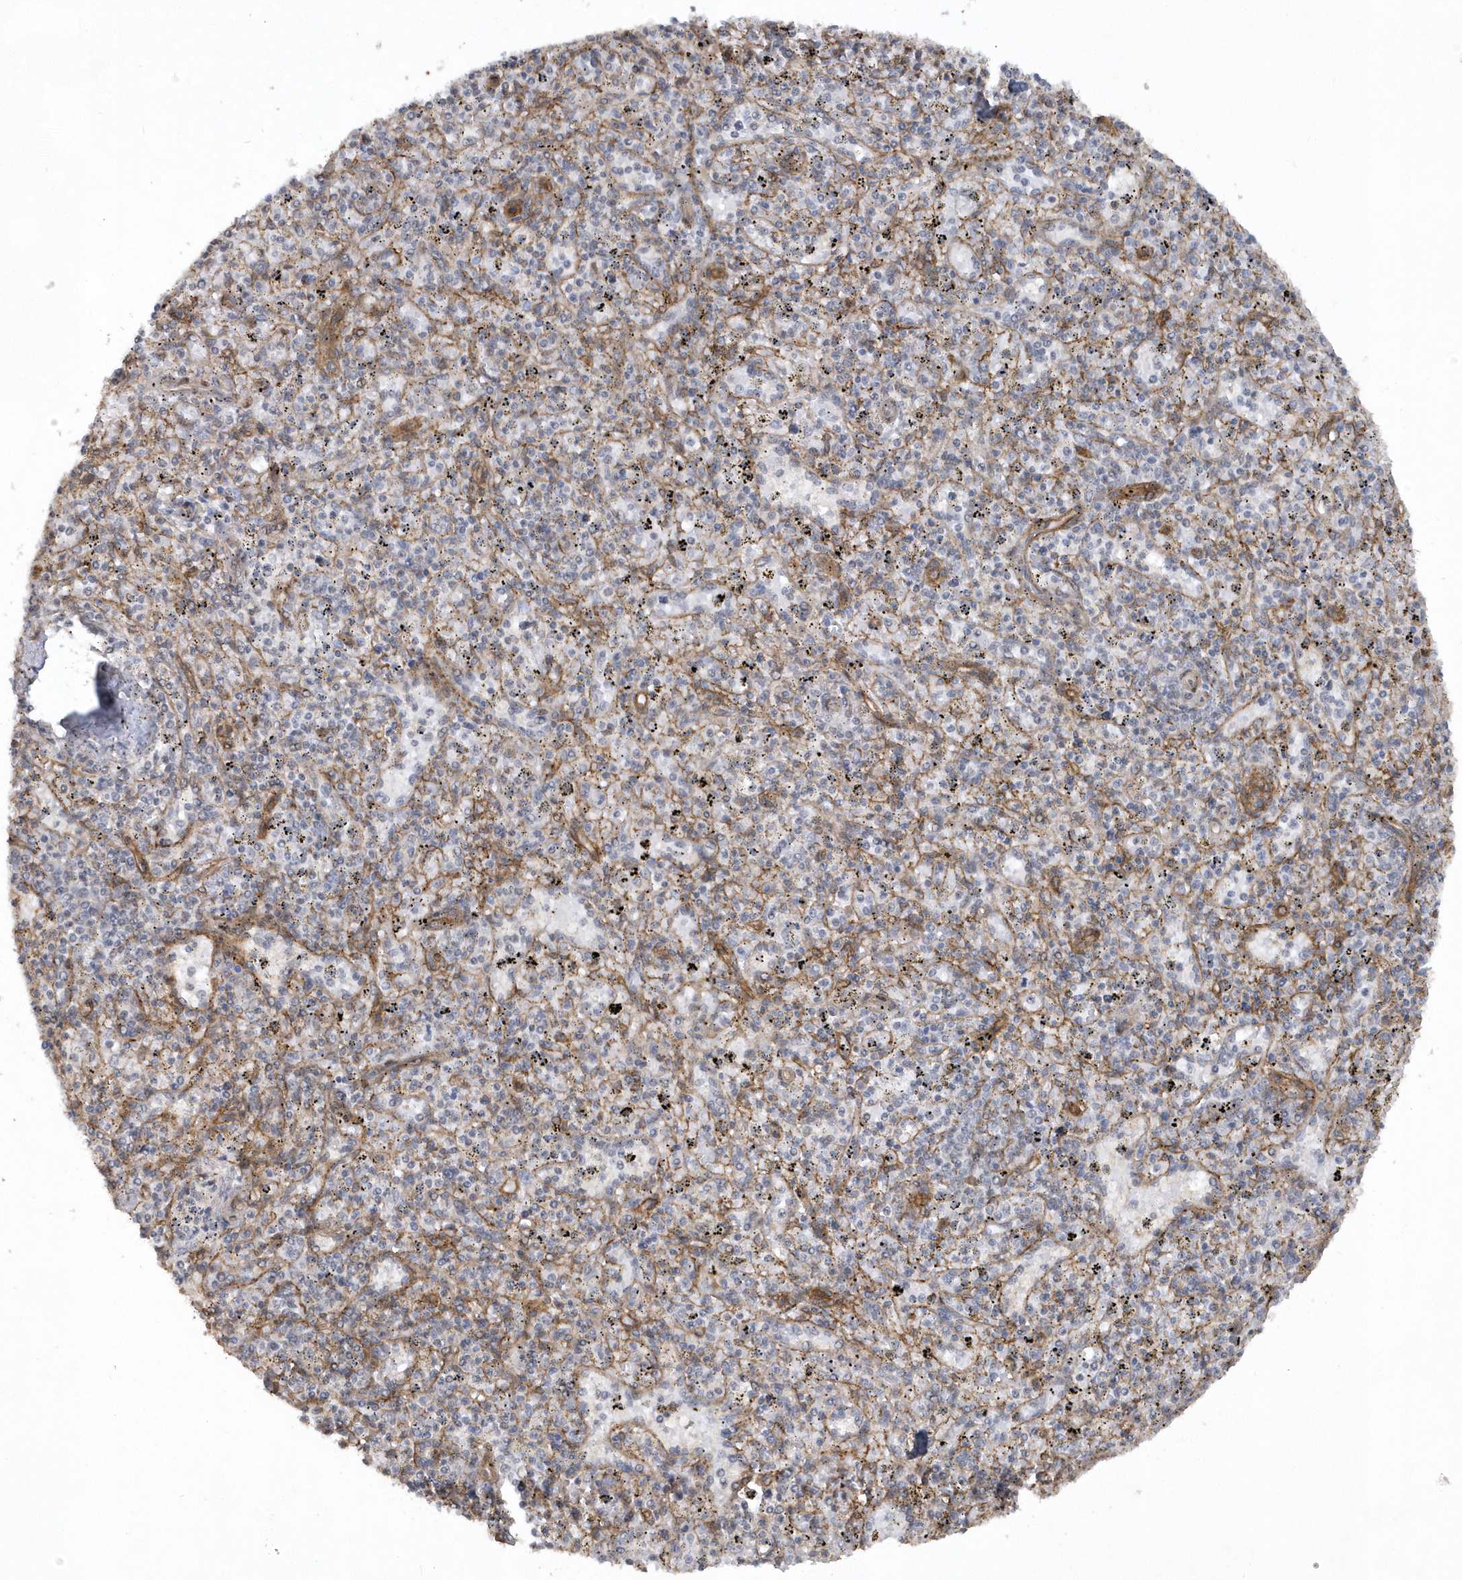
{"staining": {"intensity": "negative", "quantity": "none", "location": "none"}, "tissue": "spleen", "cell_type": "Cells in red pulp", "image_type": "normal", "snomed": [{"axis": "morphology", "description": "Normal tissue, NOS"}, {"axis": "topography", "description": "Spleen"}], "caption": "Immunohistochemistry (IHC) image of benign spleen: spleen stained with DAB displays no significant protein staining in cells in red pulp. Nuclei are stained in blue.", "gene": "RAI14", "patient": {"sex": "male", "age": 72}}